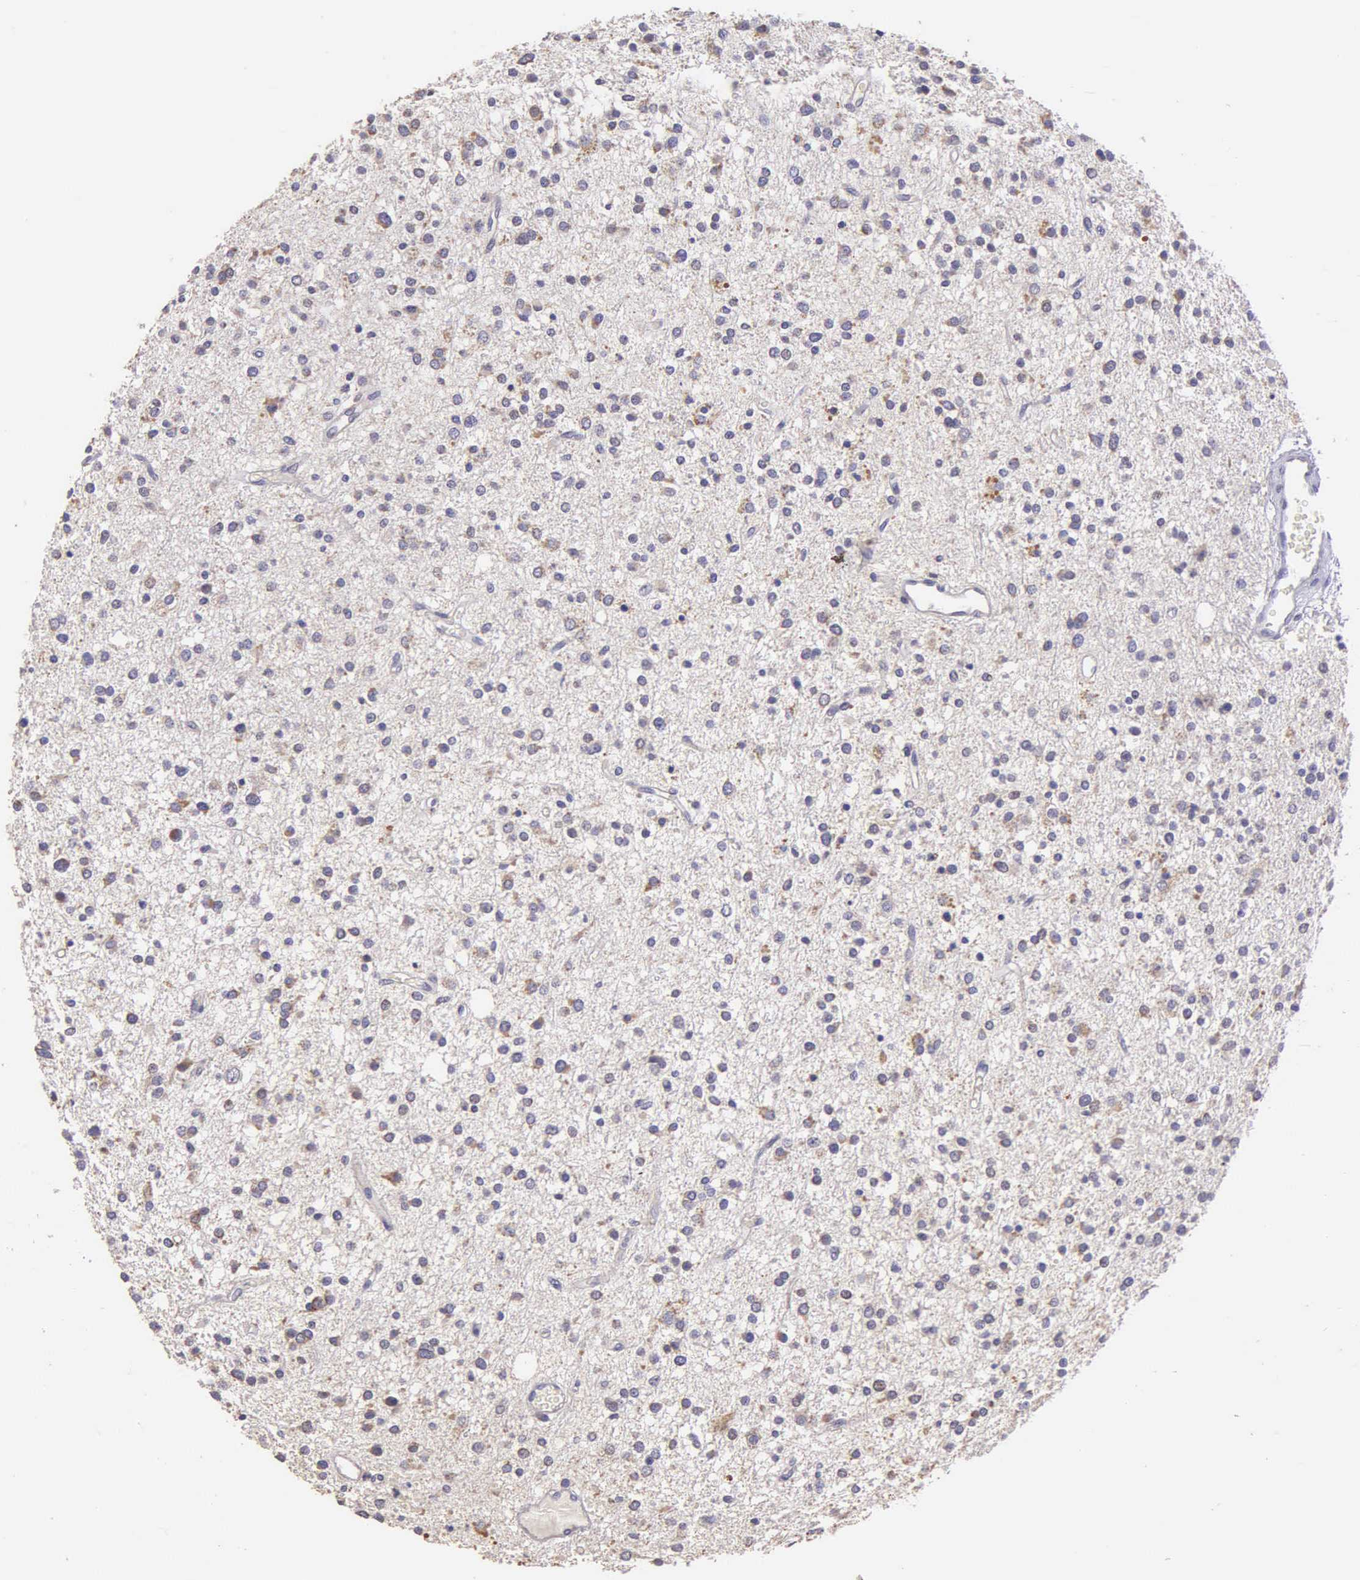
{"staining": {"intensity": "weak", "quantity": "<25%", "location": "cytoplasmic/membranous"}, "tissue": "glioma", "cell_type": "Tumor cells", "image_type": "cancer", "snomed": [{"axis": "morphology", "description": "Glioma, malignant, Low grade"}, {"axis": "topography", "description": "Brain"}], "caption": "This image is of glioma stained with immunohistochemistry (IHC) to label a protein in brown with the nuclei are counter-stained blue. There is no staining in tumor cells. (DAB (3,3'-diaminobenzidine) IHC, high magnification).", "gene": "ESR1", "patient": {"sex": "female", "age": 36}}